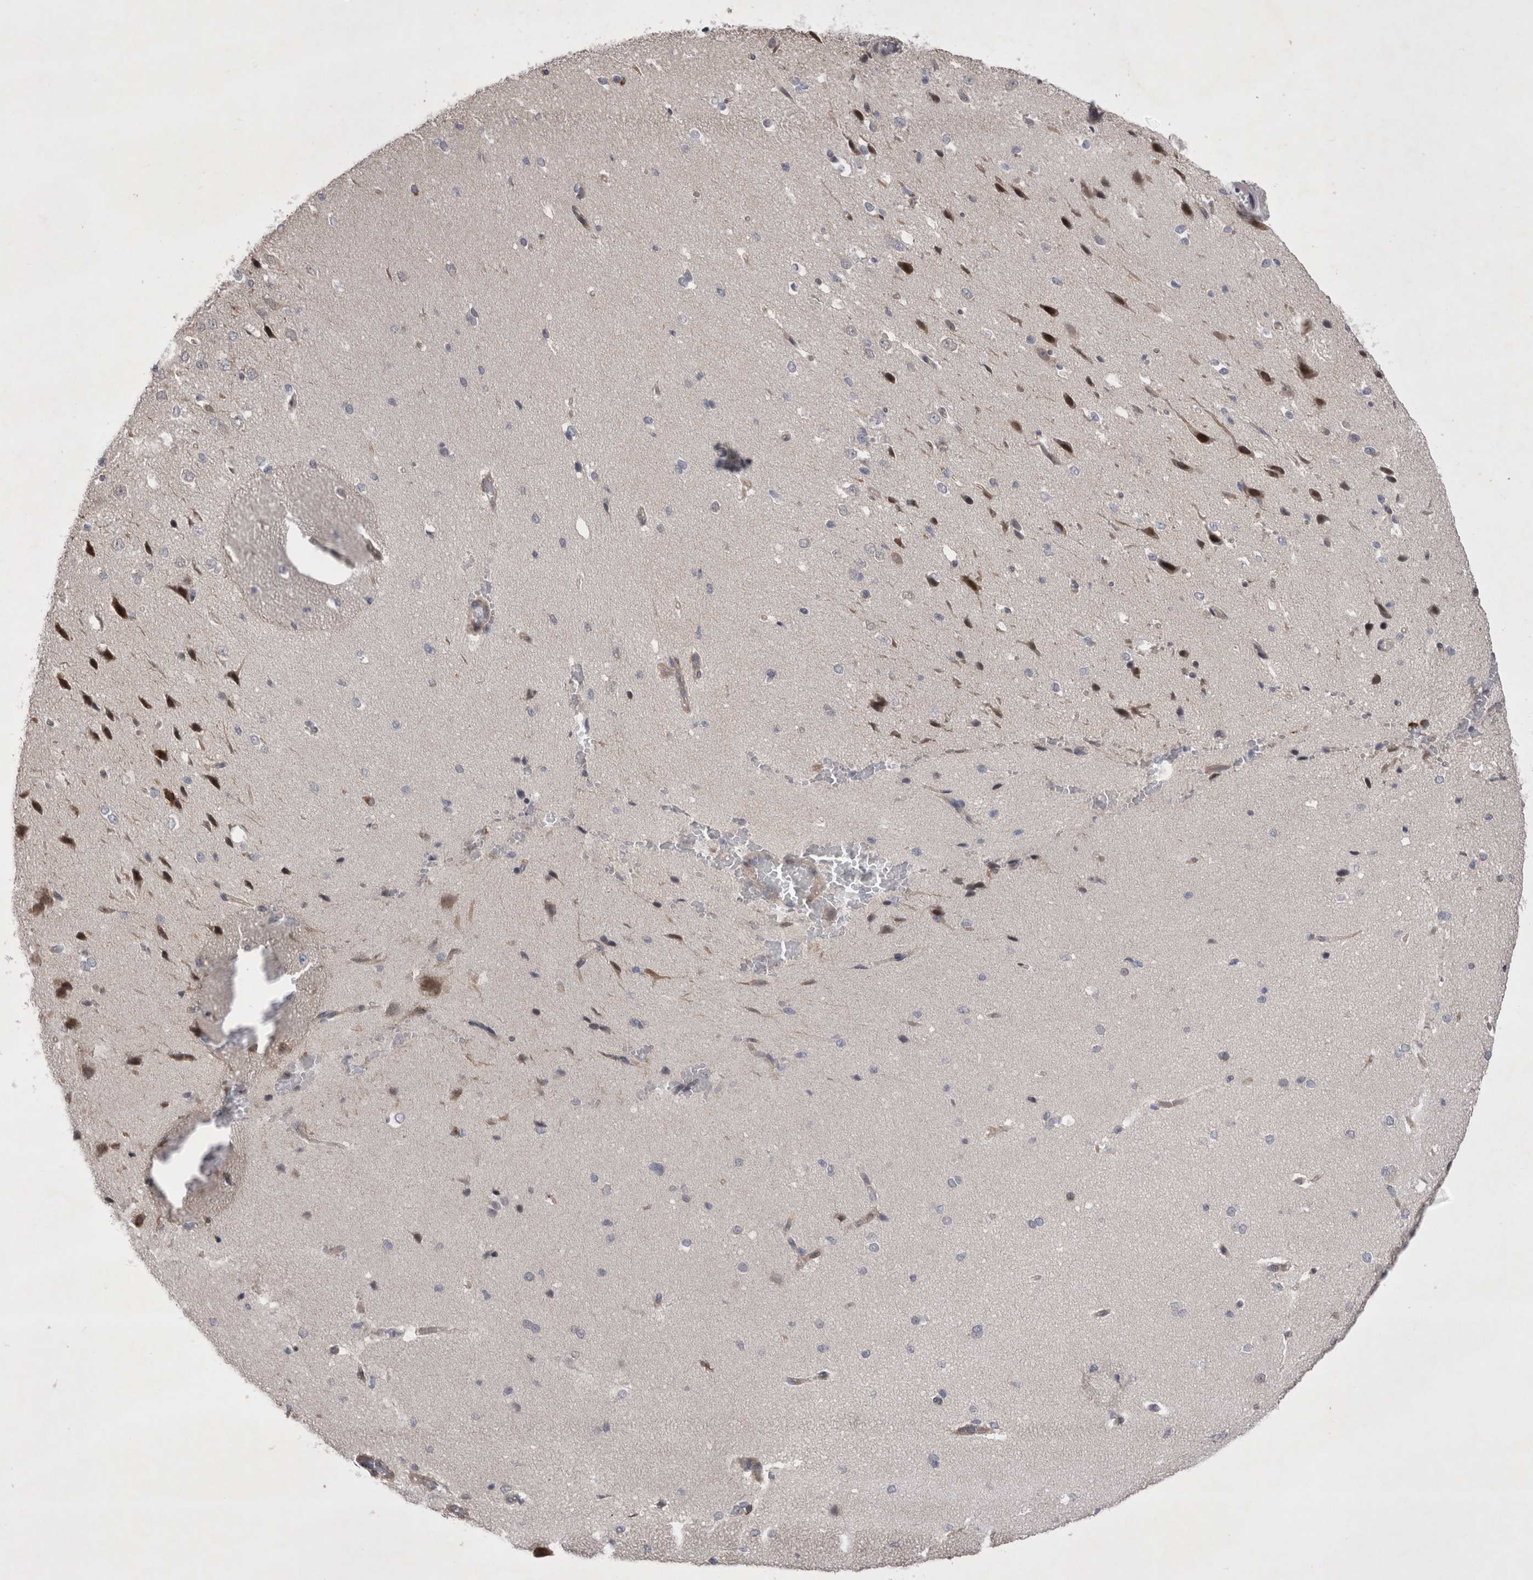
{"staining": {"intensity": "negative", "quantity": "none", "location": "none"}, "tissue": "cerebral cortex", "cell_type": "Endothelial cells", "image_type": "normal", "snomed": [{"axis": "morphology", "description": "Normal tissue, NOS"}, {"axis": "morphology", "description": "Developmental malformation"}, {"axis": "topography", "description": "Cerebral cortex"}], "caption": "IHC image of normal cerebral cortex: cerebral cortex stained with DAB (3,3'-diaminobenzidine) displays no significant protein expression in endothelial cells.", "gene": "NENF", "patient": {"sex": "female", "age": 30}}